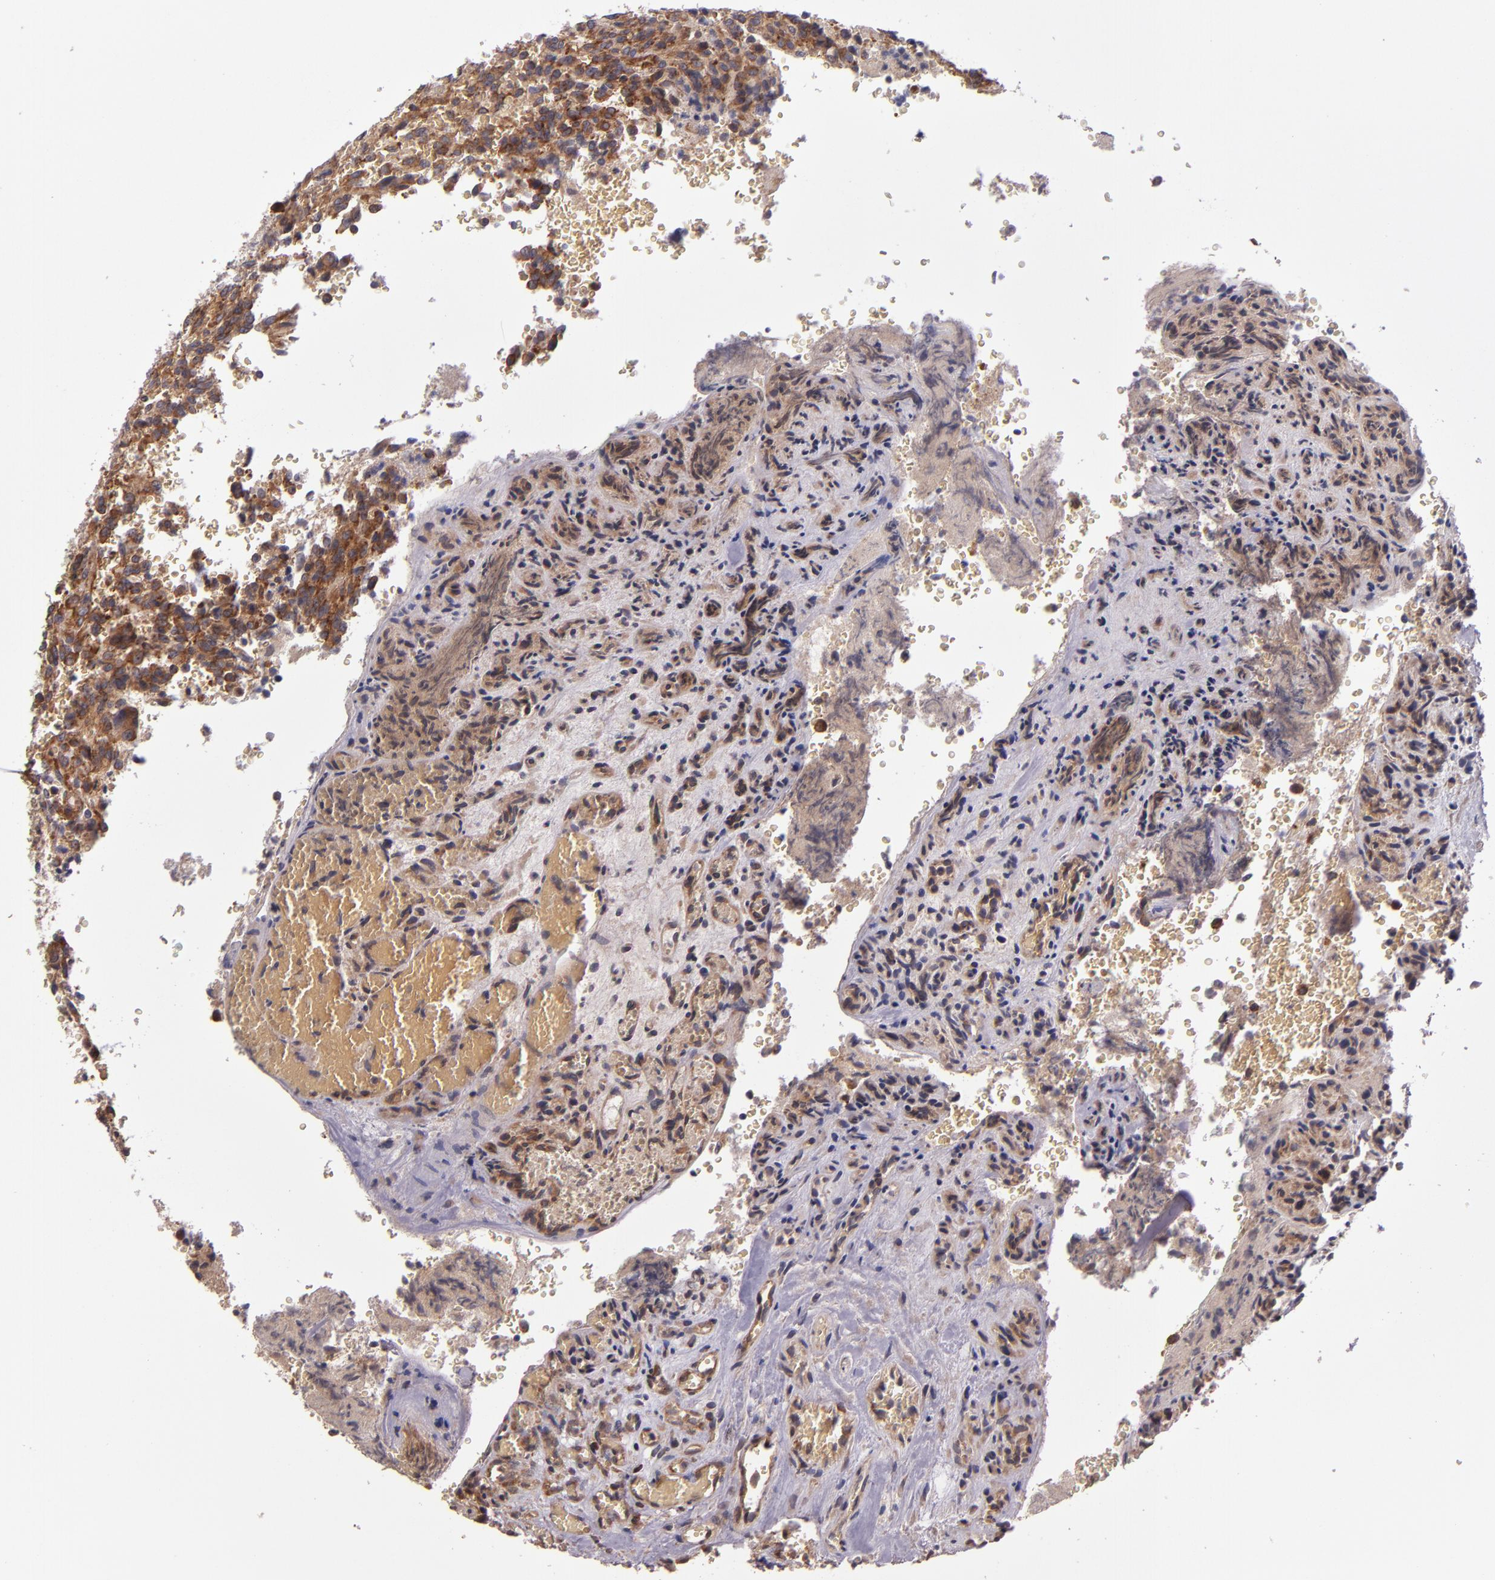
{"staining": {"intensity": "moderate", "quantity": ">75%", "location": "cytoplasmic/membranous"}, "tissue": "glioma", "cell_type": "Tumor cells", "image_type": "cancer", "snomed": [{"axis": "morphology", "description": "Normal tissue, NOS"}, {"axis": "morphology", "description": "Glioma, malignant, High grade"}, {"axis": "topography", "description": "Cerebral cortex"}], "caption": "This image exhibits immunohistochemistry staining of human malignant glioma (high-grade), with medium moderate cytoplasmic/membranous staining in approximately >75% of tumor cells.", "gene": "EIF4ENIF1", "patient": {"sex": "male", "age": 56}}